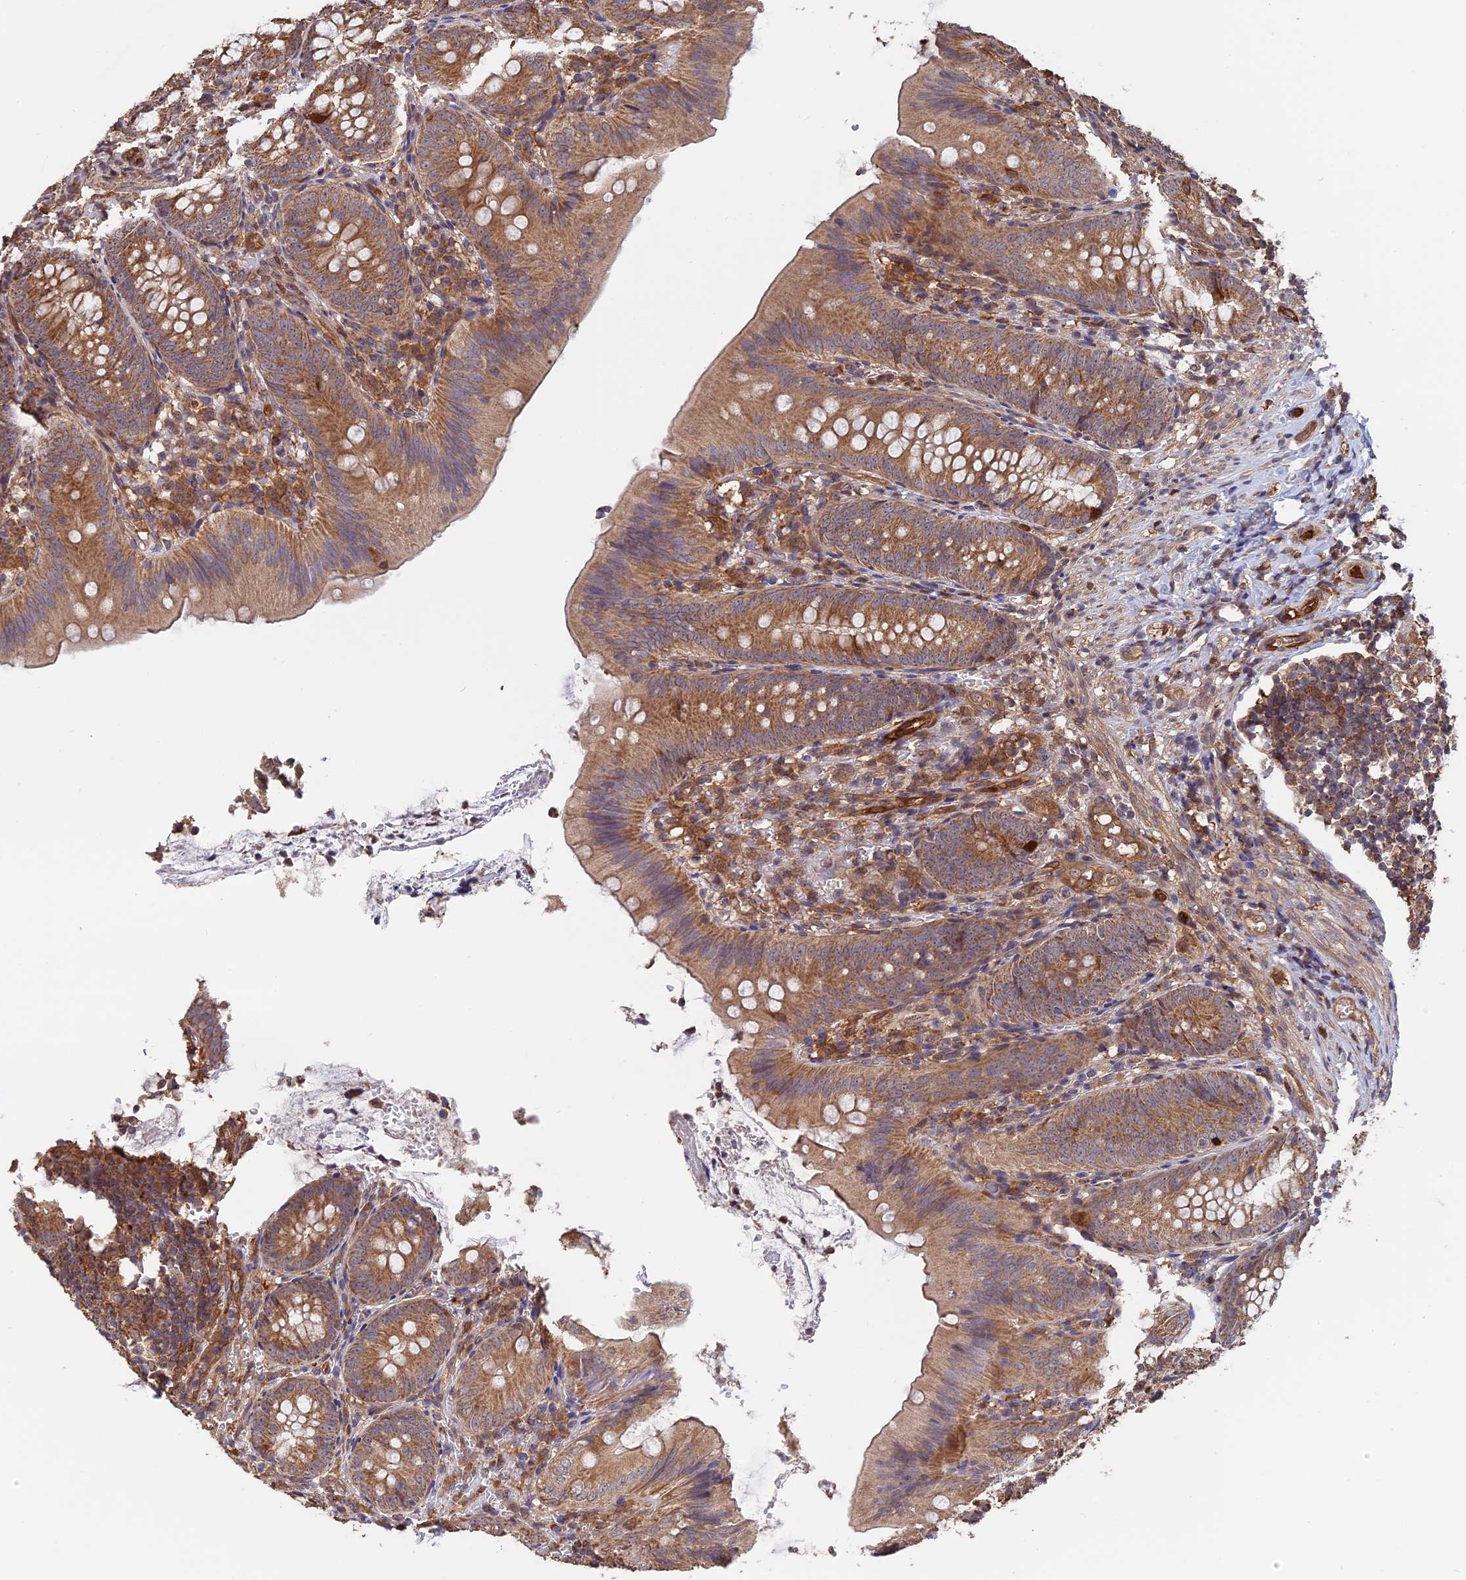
{"staining": {"intensity": "moderate", "quantity": ">75%", "location": "cytoplasmic/membranous"}, "tissue": "appendix", "cell_type": "Glandular cells", "image_type": "normal", "snomed": [{"axis": "morphology", "description": "Normal tissue, NOS"}, {"axis": "topography", "description": "Appendix"}], "caption": "Immunohistochemistry image of benign appendix stained for a protein (brown), which exhibits medium levels of moderate cytoplasmic/membranous expression in about >75% of glandular cells.", "gene": "SAC3D1", "patient": {"sex": "male", "age": 1}}